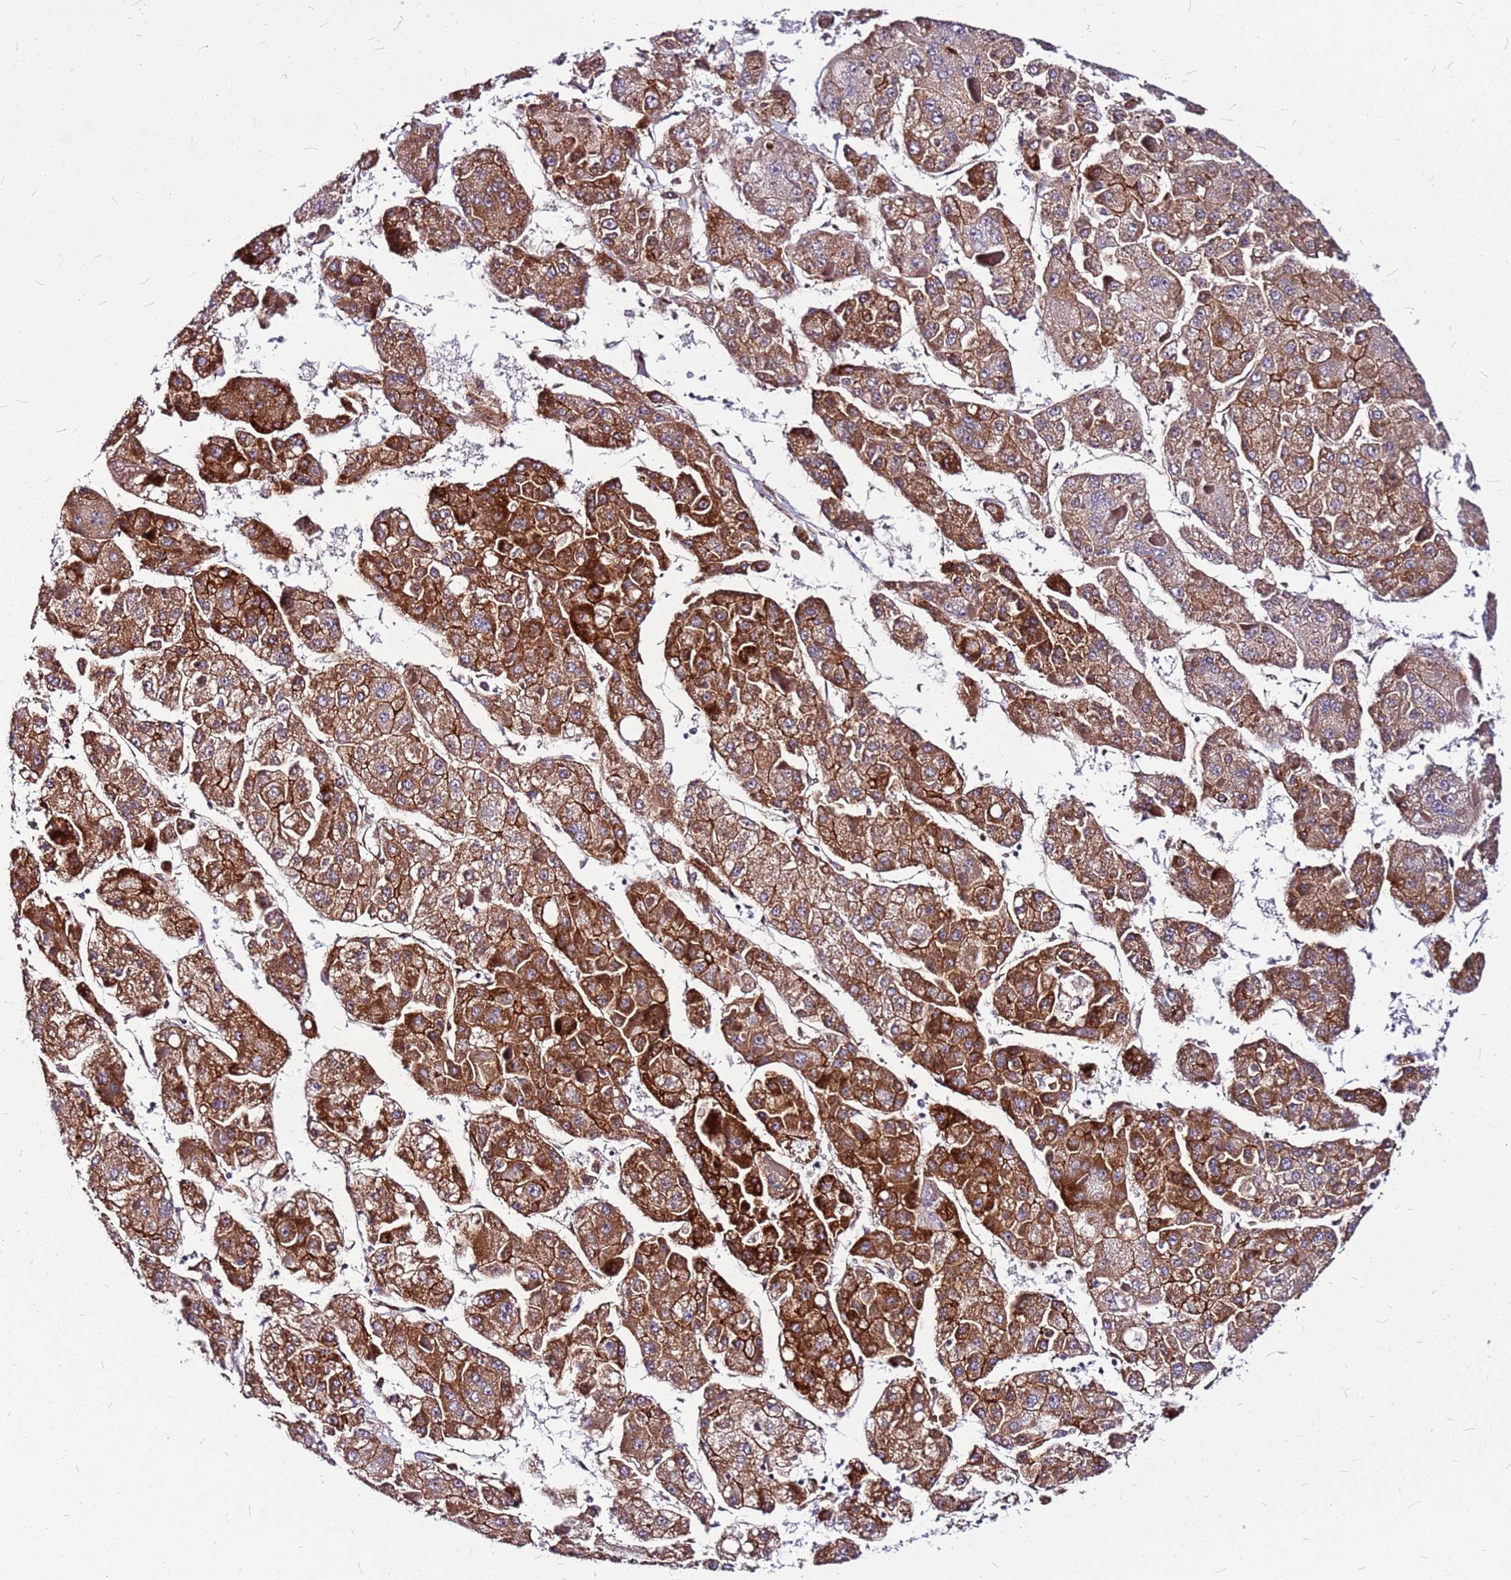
{"staining": {"intensity": "strong", "quantity": ">75%", "location": "cytoplasmic/membranous"}, "tissue": "liver cancer", "cell_type": "Tumor cells", "image_type": "cancer", "snomed": [{"axis": "morphology", "description": "Carcinoma, Hepatocellular, NOS"}, {"axis": "topography", "description": "Liver"}], "caption": "Immunohistochemistry (DAB (3,3'-diaminobenzidine)) staining of hepatocellular carcinoma (liver) demonstrates strong cytoplasmic/membranous protein expression in about >75% of tumor cells.", "gene": "TOPAZ1", "patient": {"sex": "female", "age": 73}}